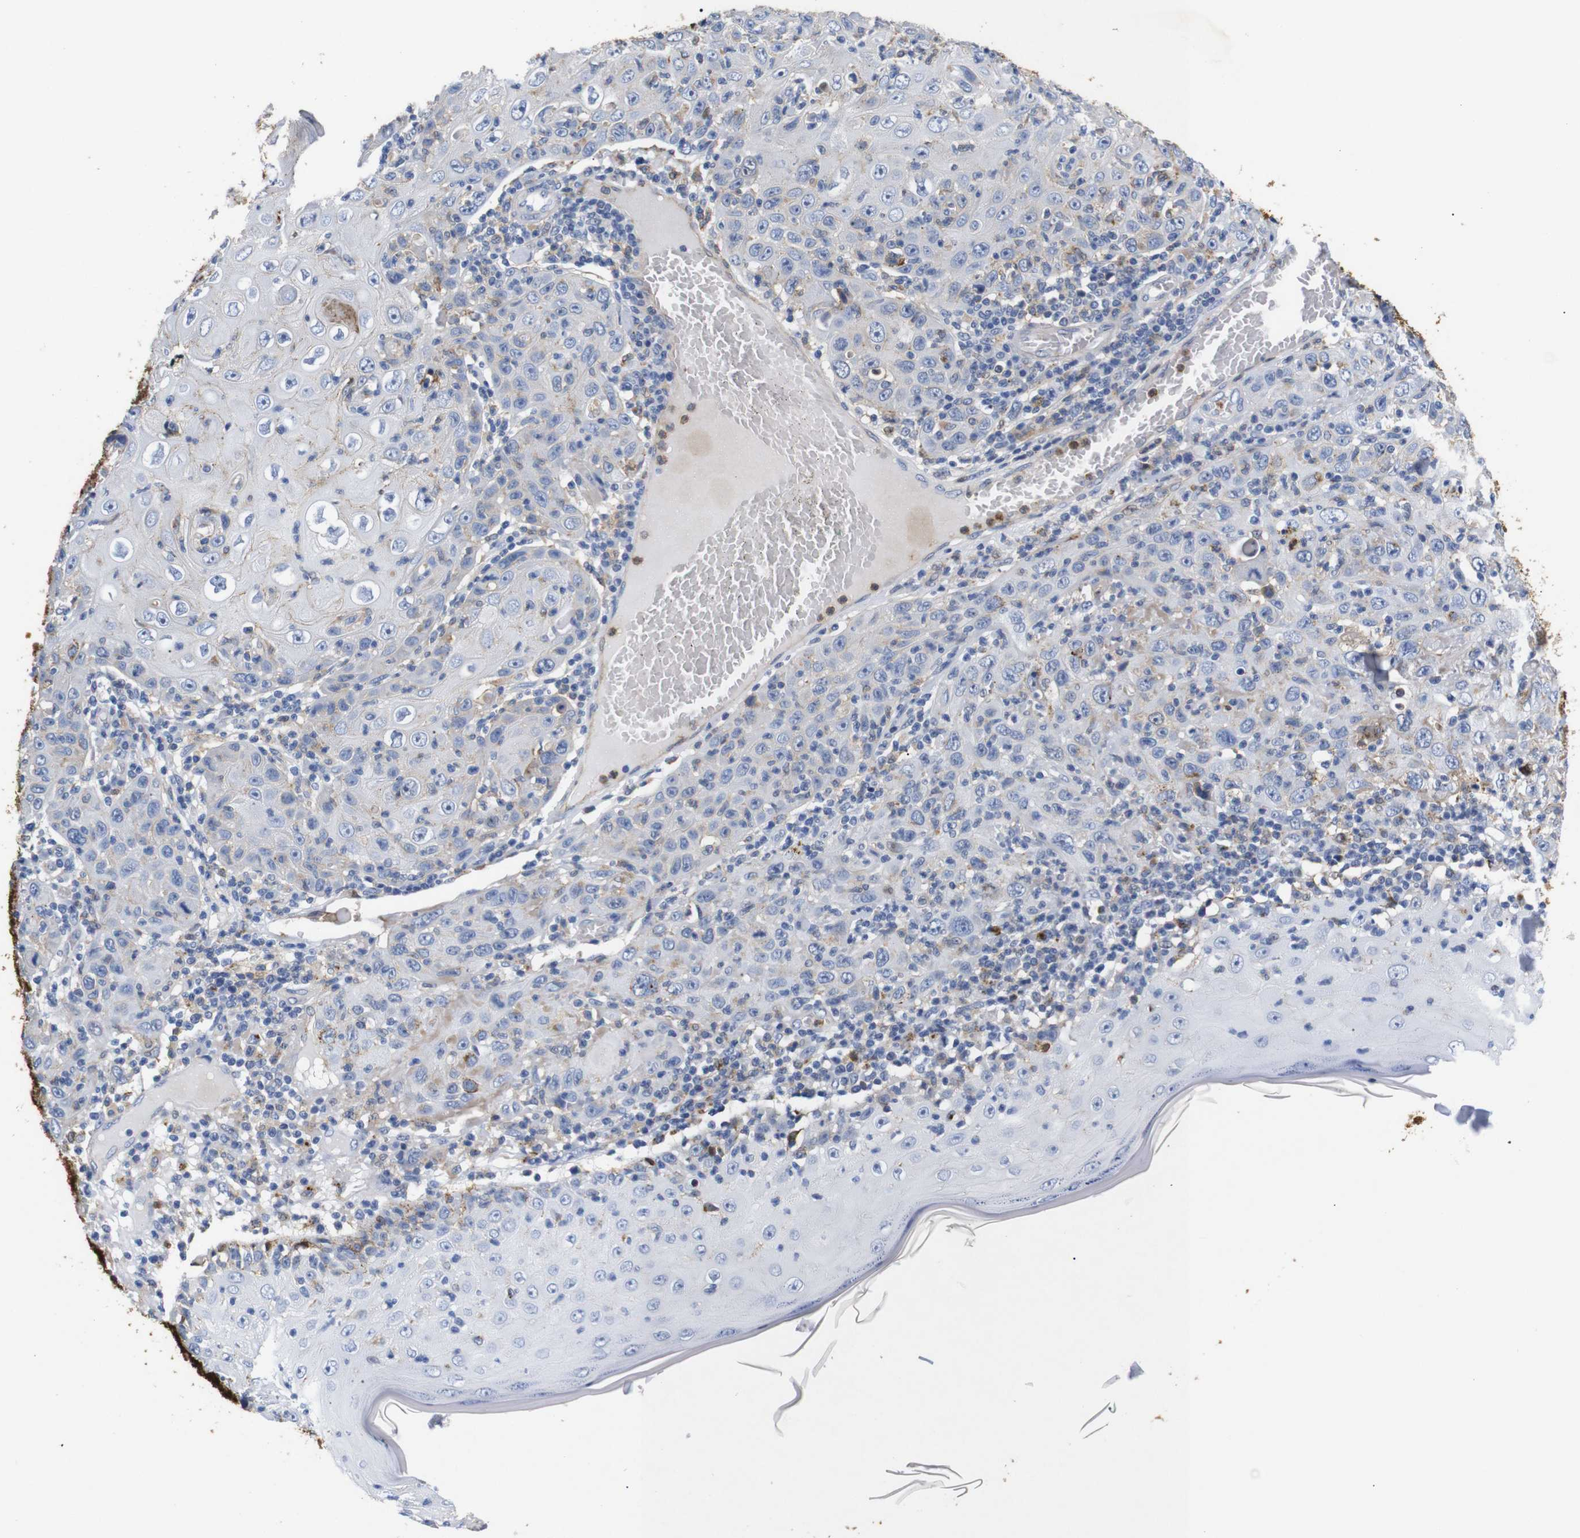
{"staining": {"intensity": "moderate", "quantity": "<25%", "location": "cytoplasmic/membranous"}, "tissue": "skin cancer", "cell_type": "Tumor cells", "image_type": "cancer", "snomed": [{"axis": "morphology", "description": "Squamous cell carcinoma, NOS"}, {"axis": "topography", "description": "Skin"}], "caption": "Immunohistochemical staining of skin cancer (squamous cell carcinoma) displays low levels of moderate cytoplasmic/membranous positivity in about <25% of tumor cells. (brown staining indicates protein expression, while blue staining denotes nuclei).", "gene": "SDCBP", "patient": {"sex": "female", "age": 88}}